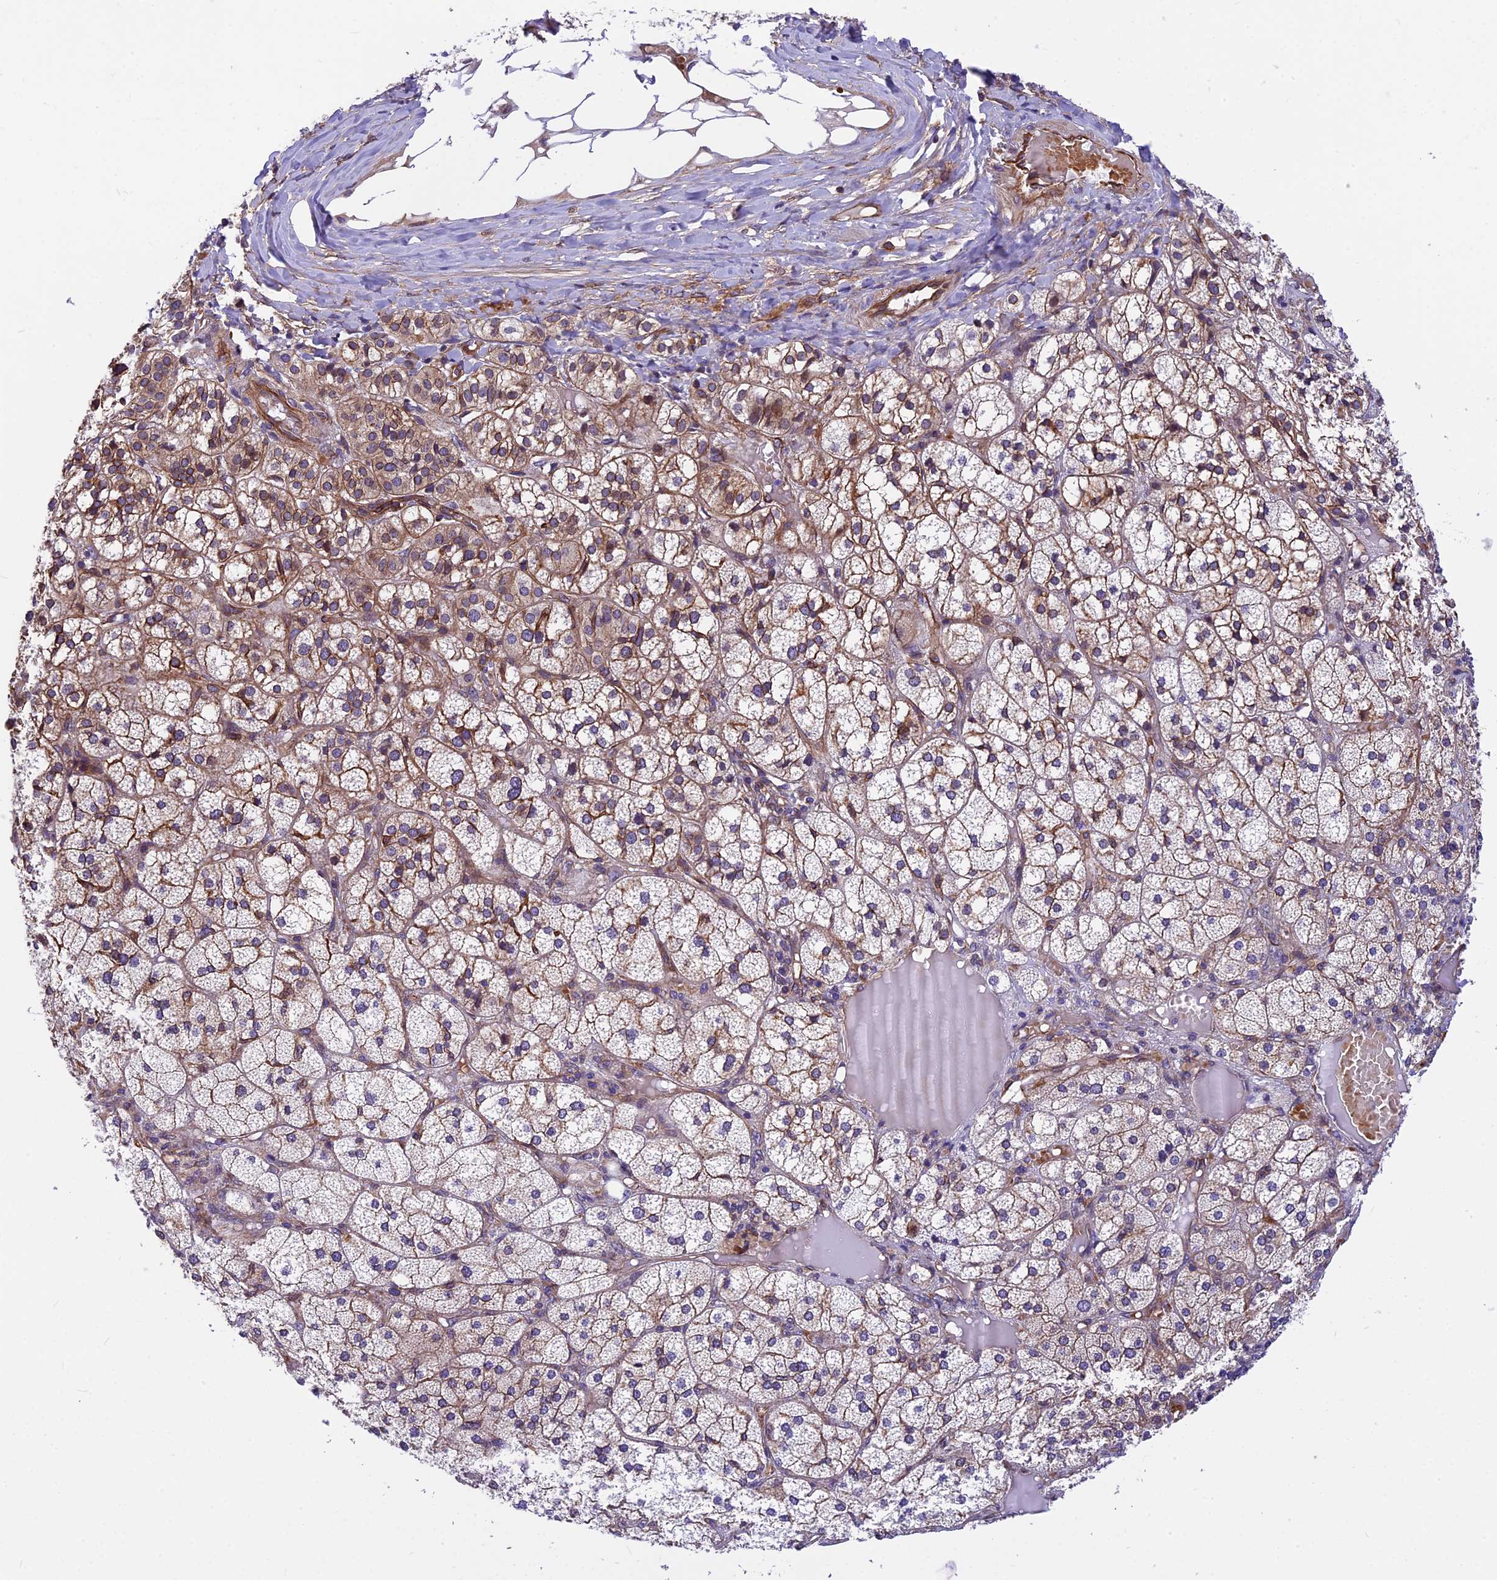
{"staining": {"intensity": "moderate", "quantity": ">75%", "location": "cytoplasmic/membranous"}, "tissue": "adrenal gland", "cell_type": "Glandular cells", "image_type": "normal", "snomed": [{"axis": "morphology", "description": "Normal tissue, NOS"}, {"axis": "topography", "description": "Adrenal gland"}], "caption": "Immunohistochemistry (IHC) staining of unremarkable adrenal gland, which exhibits medium levels of moderate cytoplasmic/membranous expression in about >75% of glandular cells indicating moderate cytoplasmic/membranous protein staining. The staining was performed using DAB (3,3'-diaminobenzidine) (brown) for protein detection and nuclei were counterstained in hematoxylin (blue).", "gene": "MED20", "patient": {"sex": "female", "age": 61}}